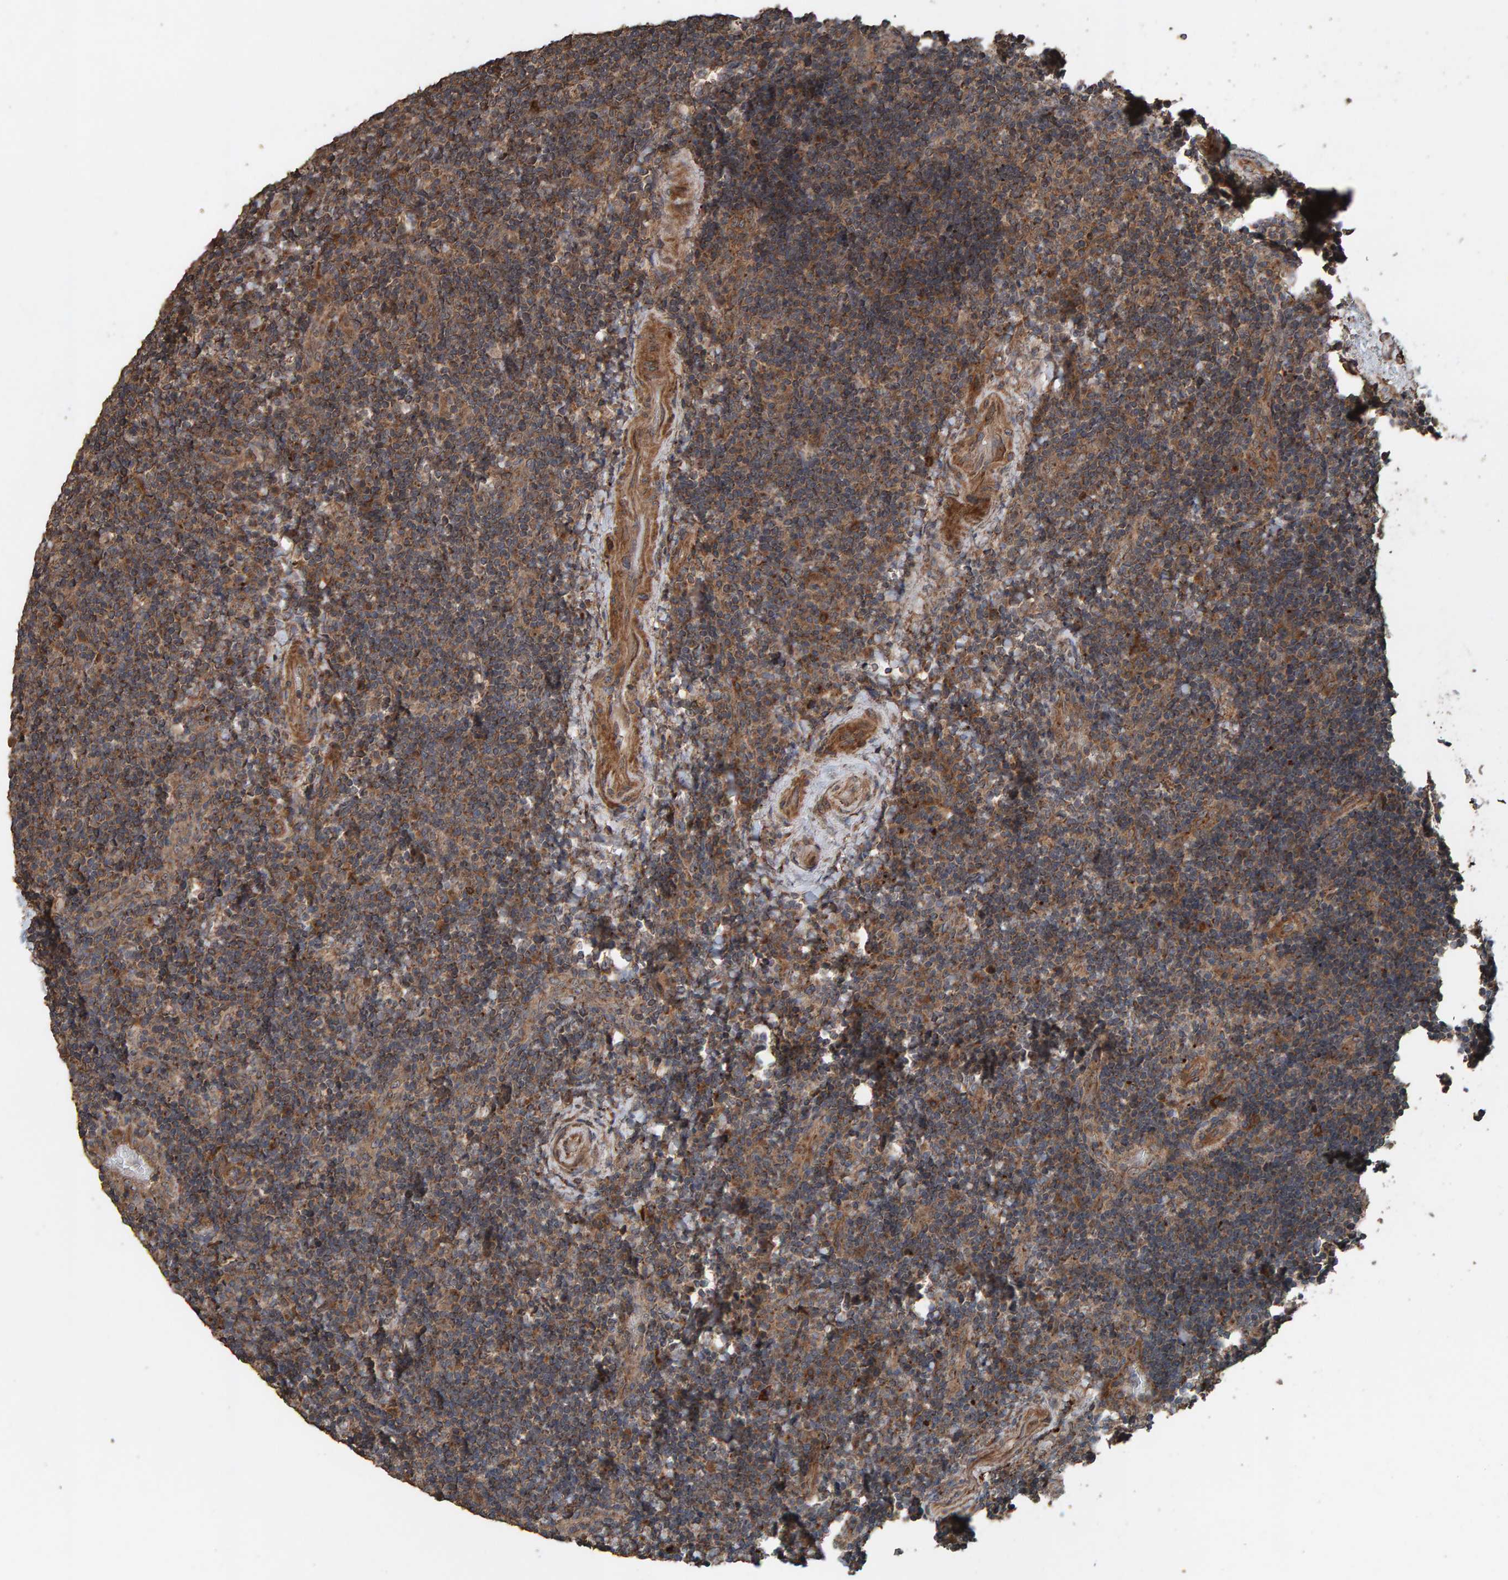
{"staining": {"intensity": "weak", "quantity": ">75%", "location": "cytoplasmic/membranous"}, "tissue": "lymphoma", "cell_type": "Tumor cells", "image_type": "cancer", "snomed": [{"axis": "morphology", "description": "Malignant lymphoma, non-Hodgkin's type, High grade"}, {"axis": "topography", "description": "Tonsil"}], "caption": "The micrograph reveals a brown stain indicating the presence of a protein in the cytoplasmic/membranous of tumor cells in lymphoma.", "gene": "DUS1L", "patient": {"sex": "female", "age": 36}}